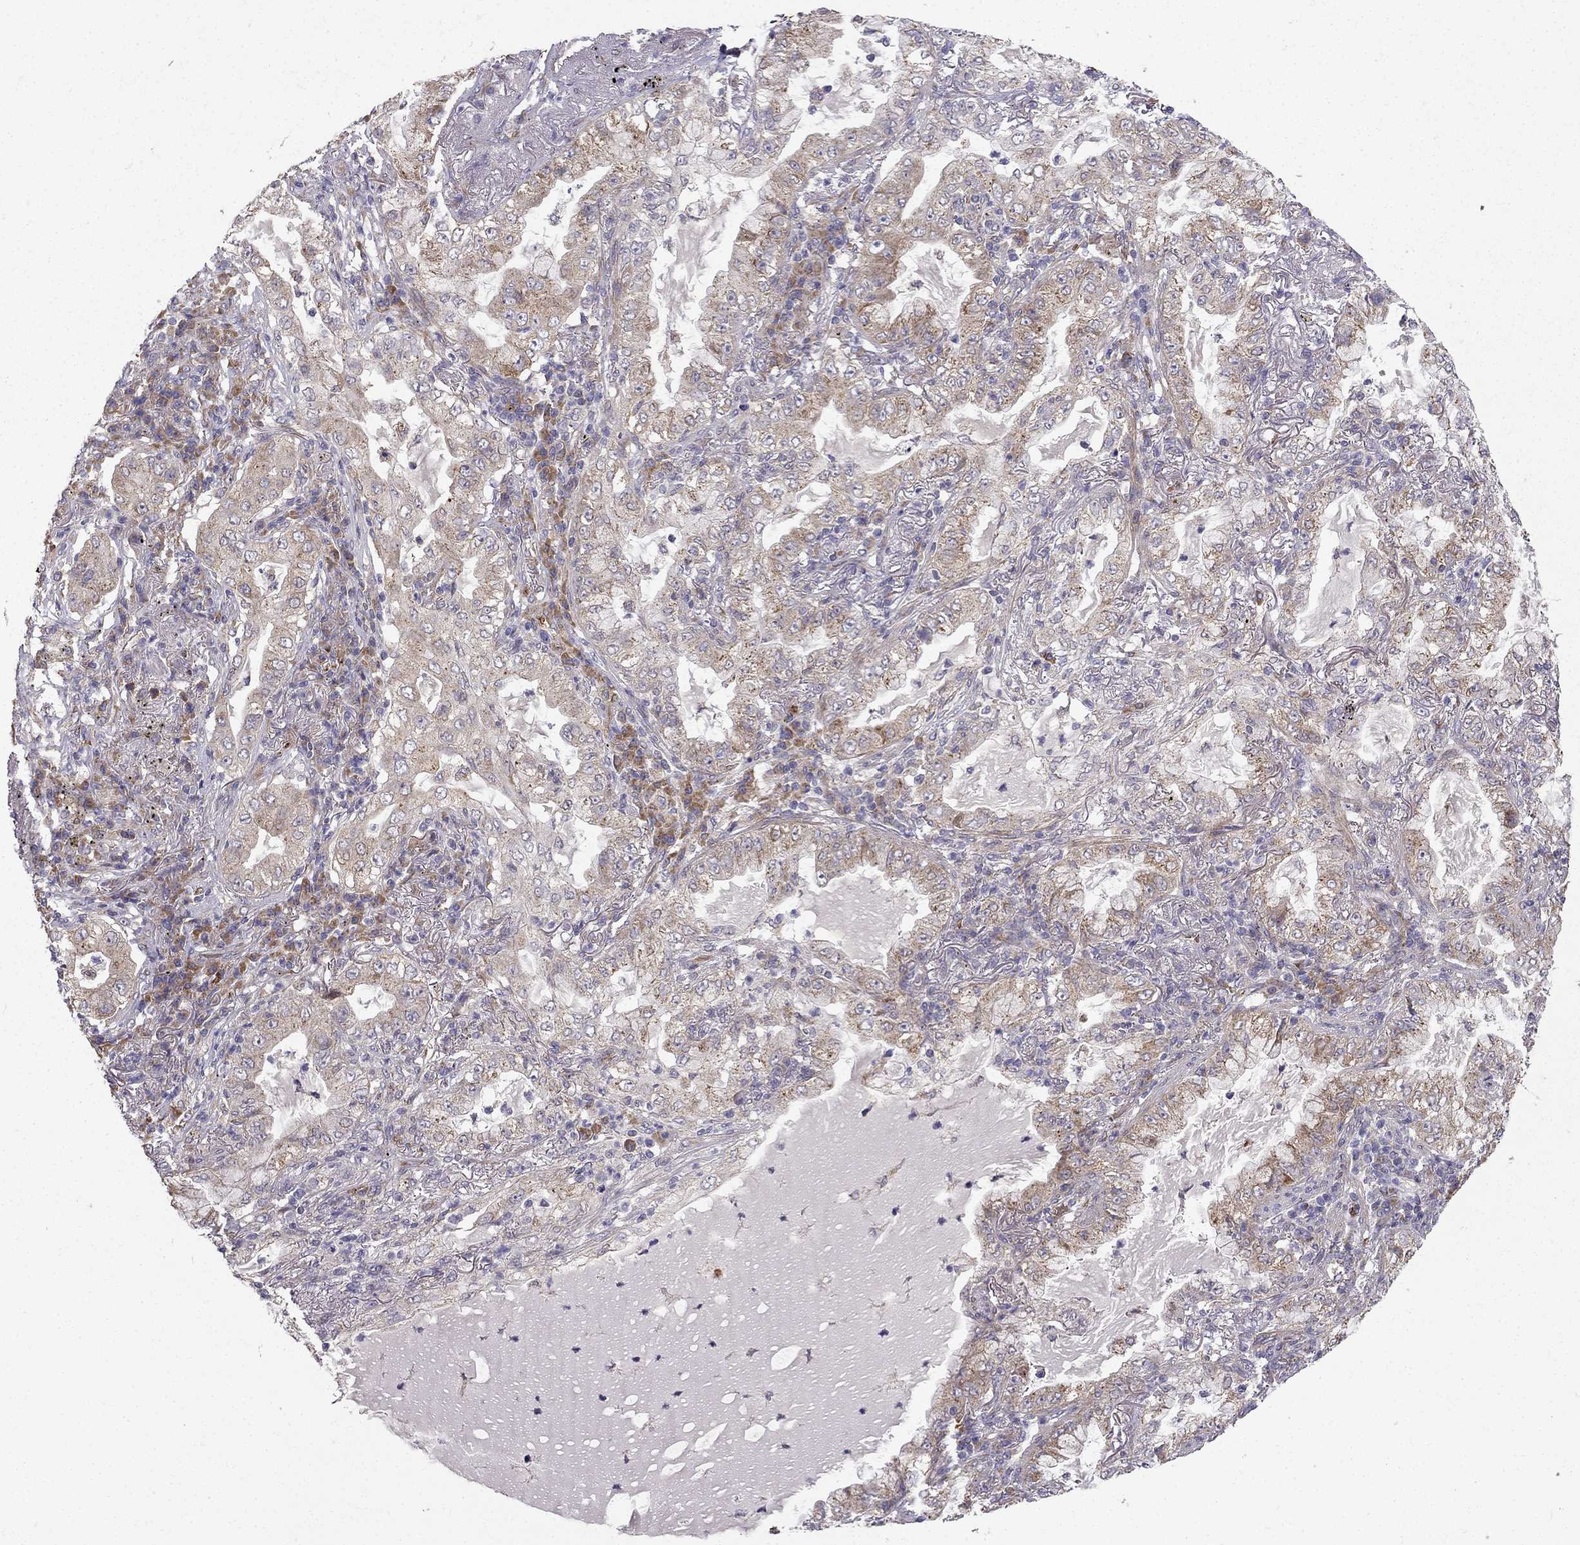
{"staining": {"intensity": "moderate", "quantity": "25%-75%", "location": "cytoplasmic/membranous"}, "tissue": "lung cancer", "cell_type": "Tumor cells", "image_type": "cancer", "snomed": [{"axis": "morphology", "description": "Adenocarcinoma, NOS"}, {"axis": "topography", "description": "Lung"}], "caption": "Protein expression analysis of lung cancer demonstrates moderate cytoplasmic/membranous positivity in about 25%-75% of tumor cells.", "gene": "B4GALT7", "patient": {"sex": "female", "age": 73}}